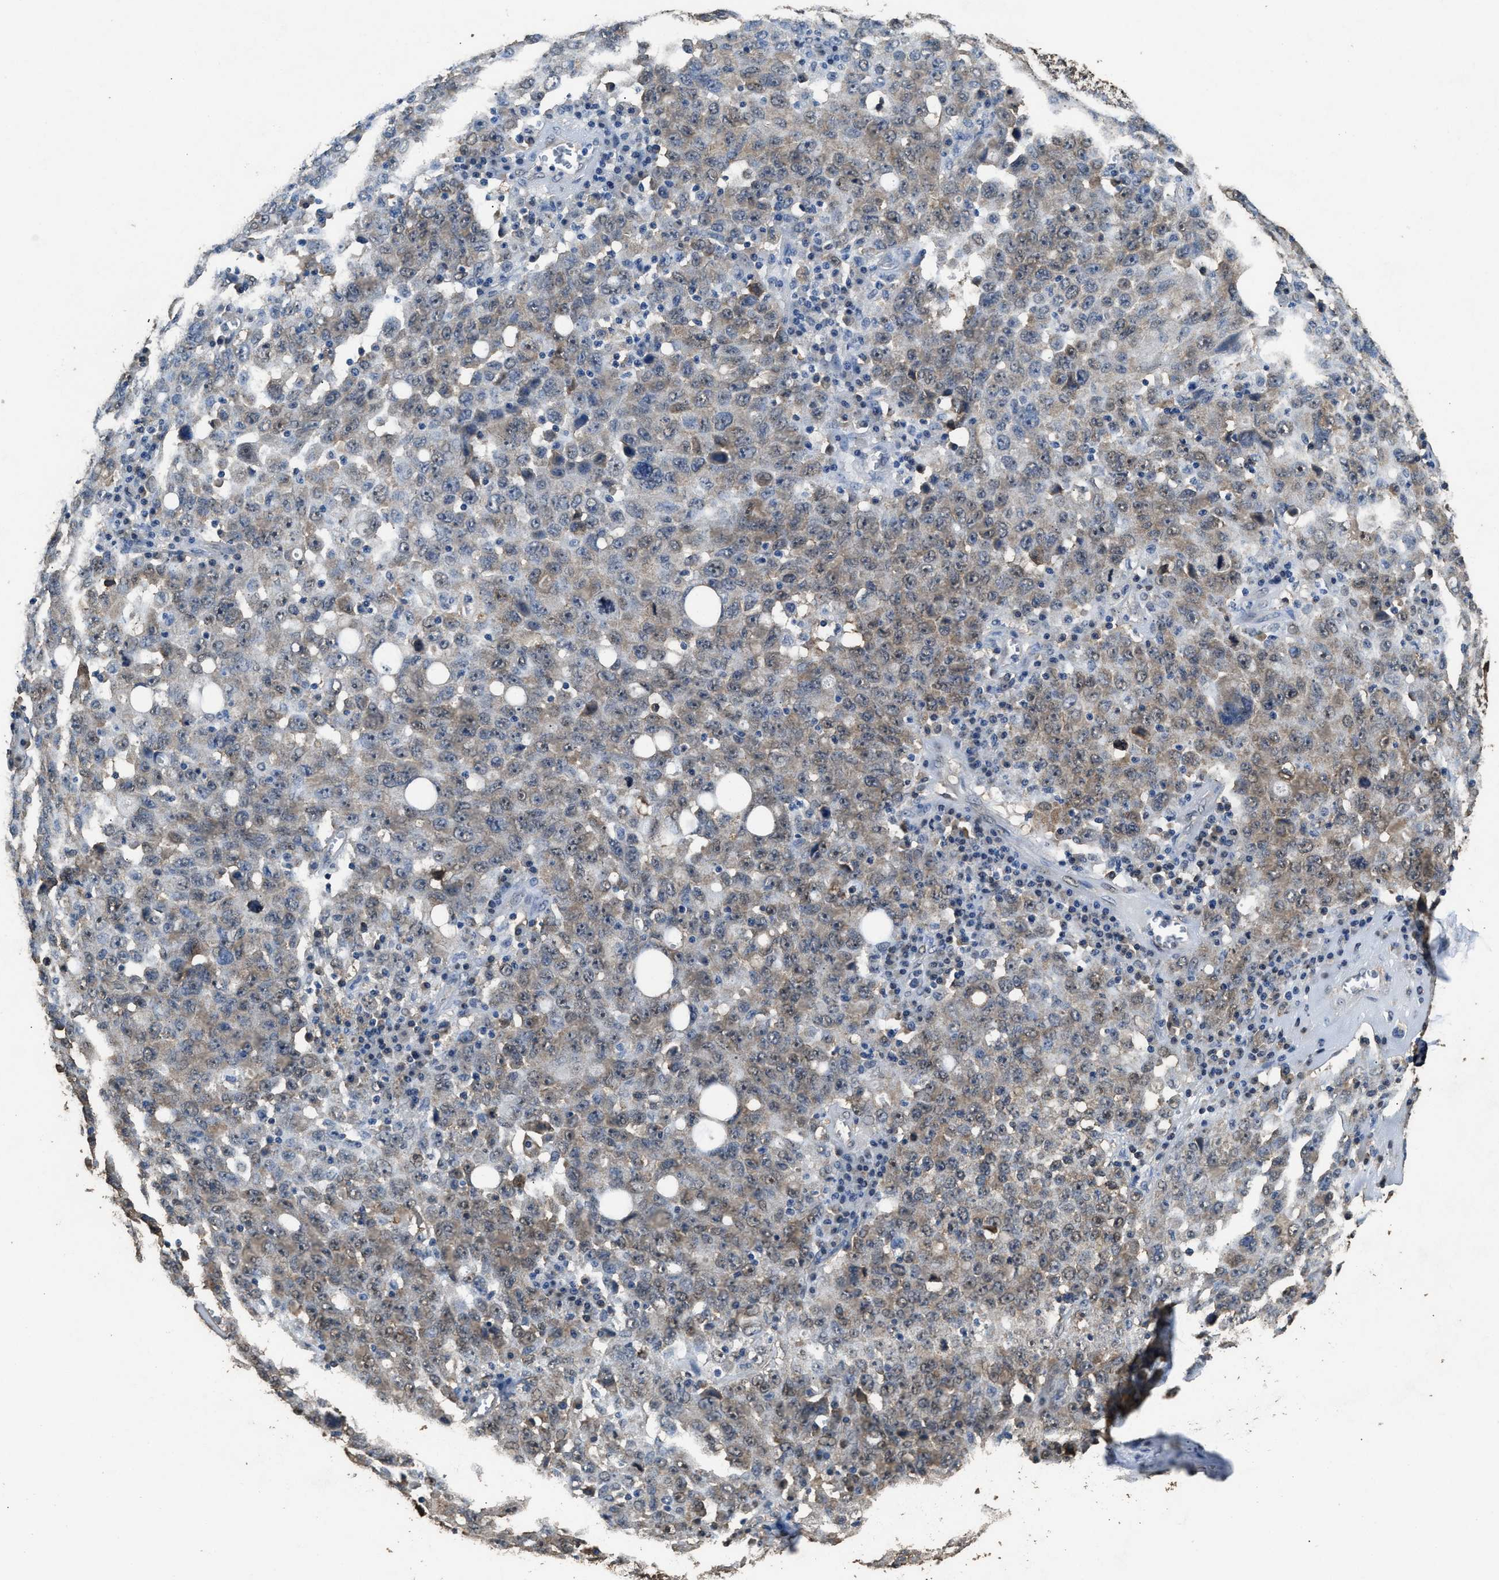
{"staining": {"intensity": "moderate", "quantity": "25%-75%", "location": "cytoplasmic/membranous"}, "tissue": "ovarian cancer", "cell_type": "Tumor cells", "image_type": "cancer", "snomed": [{"axis": "morphology", "description": "Carcinoma, endometroid"}, {"axis": "topography", "description": "Ovary"}], "caption": "DAB (3,3'-diaminobenzidine) immunohistochemical staining of ovarian cancer reveals moderate cytoplasmic/membranous protein positivity in about 25%-75% of tumor cells. (Stains: DAB (3,3'-diaminobenzidine) in brown, nuclei in blue, Microscopy: brightfield microscopy at high magnification).", "gene": "YWHAE", "patient": {"sex": "female", "age": 62}}